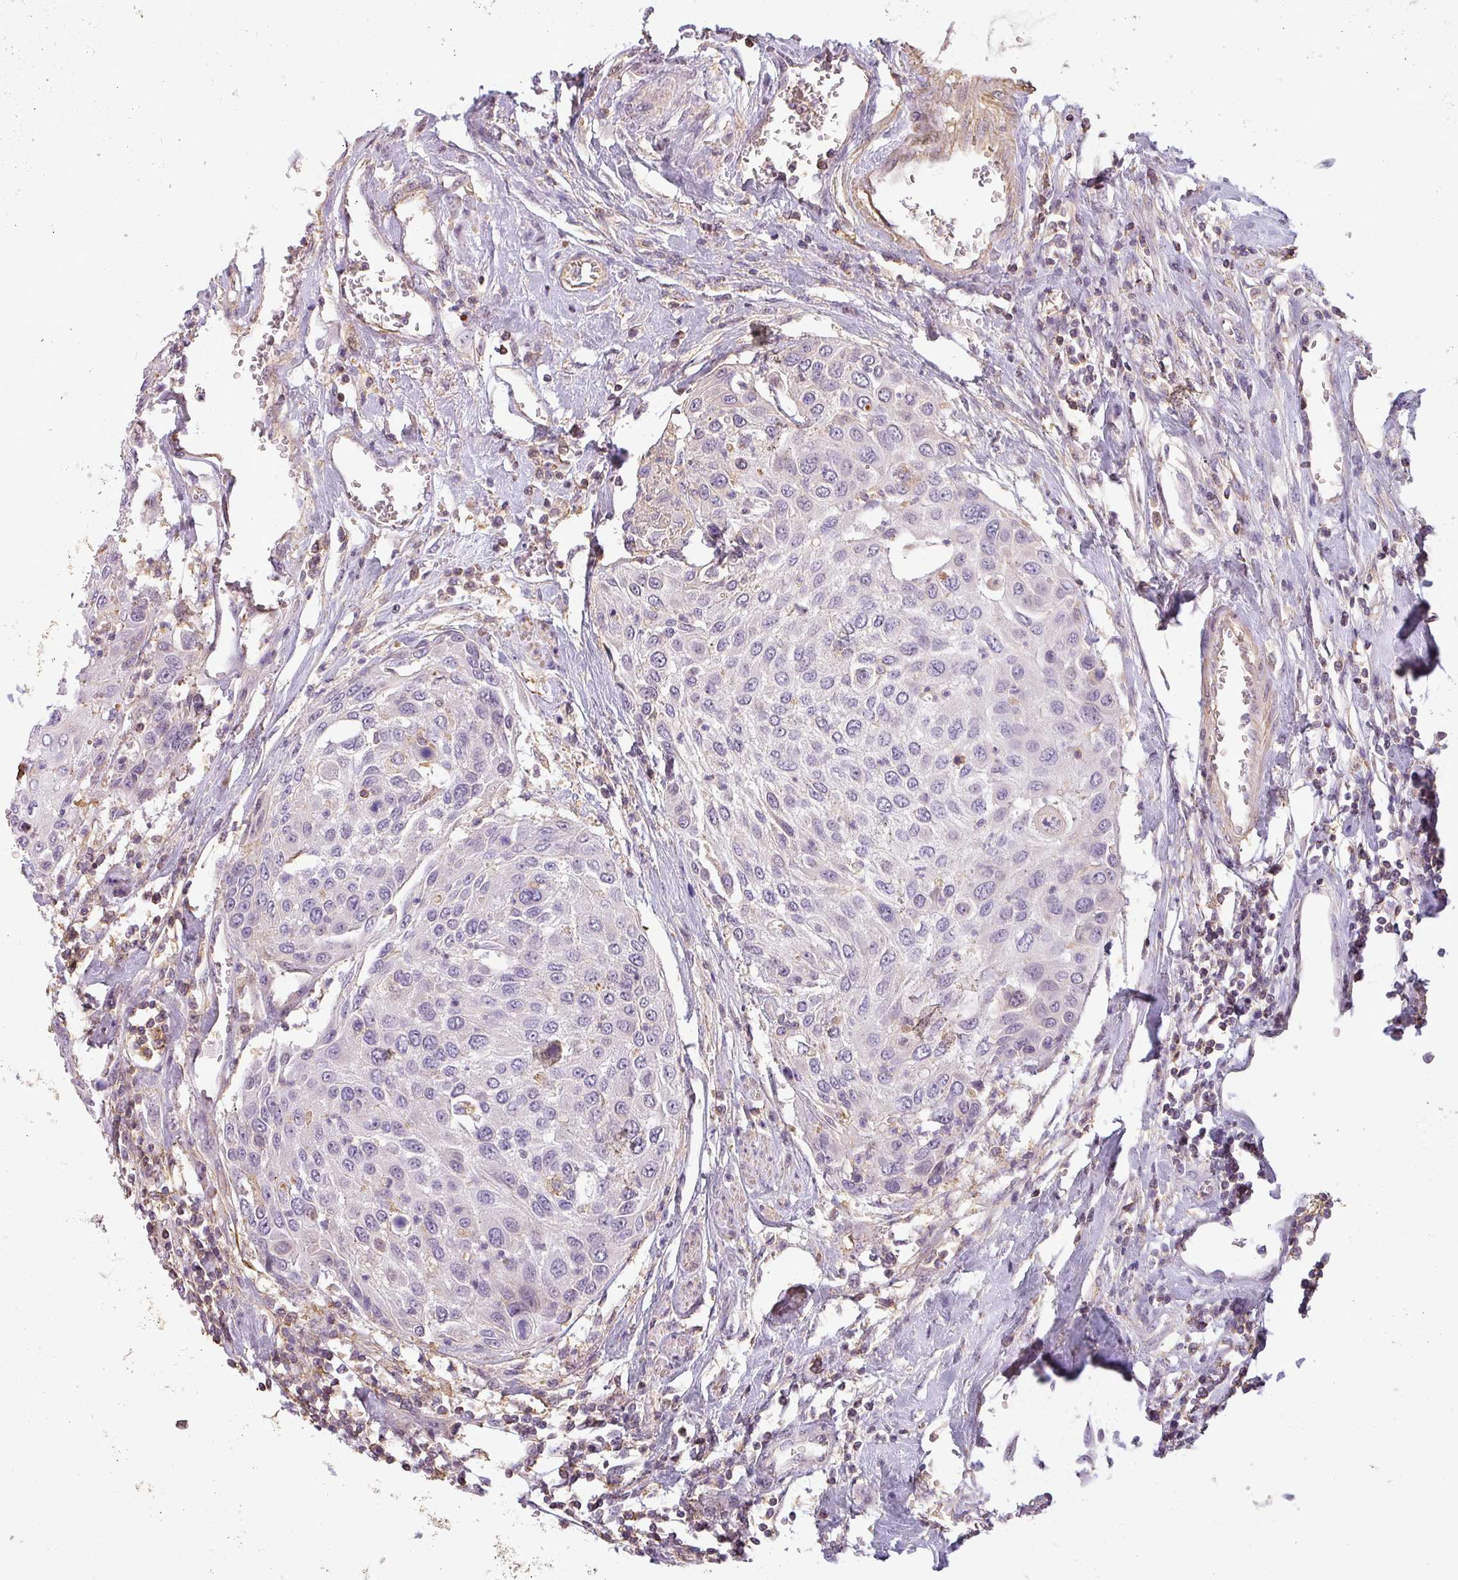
{"staining": {"intensity": "weak", "quantity": "<25%", "location": "cytoplasmic/membranous"}, "tissue": "urothelial cancer", "cell_type": "Tumor cells", "image_type": "cancer", "snomed": [{"axis": "morphology", "description": "Urothelial carcinoma, High grade"}, {"axis": "topography", "description": "Urinary bladder"}], "caption": "Immunohistochemistry (IHC) photomicrograph of neoplastic tissue: human urothelial carcinoma (high-grade) stained with DAB (3,3'-diaminobenzidine) displays no significant protein positivity in tumor cells. The staining is performed using DAB (3,3'-diaminobenzidine) brown chromogen with nuclei counter-stained in using hematoxylin.", "gene": "ZNF835", "patient": {"sex": "female", "age": 79}}